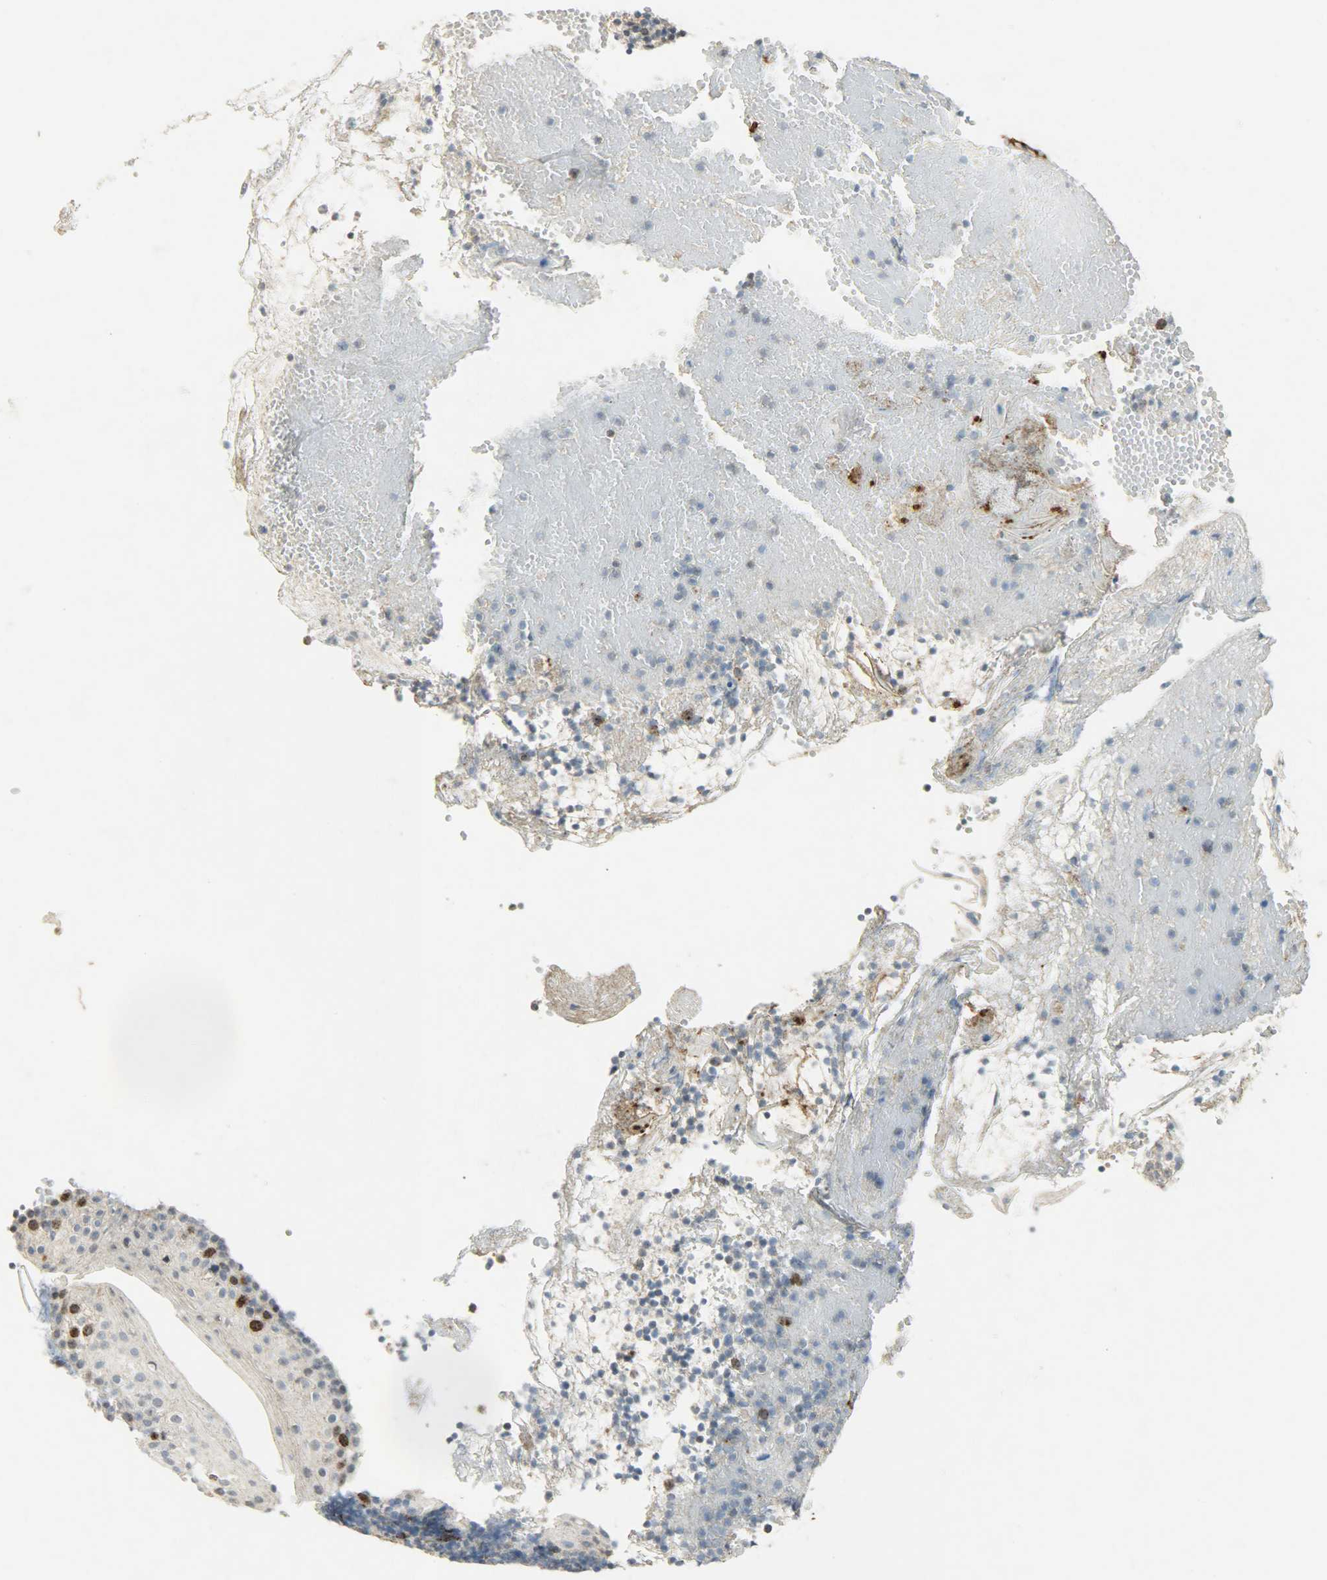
{"staining": {"intensity": "strong", "quantity": "<25%", "location": "nuclear"}, "tissue": "tonsil", "cell_type": "Non-germinal center cells", "image_type": "normal", "snomed": [{"axis": "morphology", "description": "Normal tissue, NOS"}, {"axis": "topography", "description": "Tonsil"}], "caption": "This is a histology image of immunohistochemistry (IHC) staining of normal tonsil, which shows strong expression in the nuclear of non-germinal center cells.", "gene": "AURKB", "patient": {"sex": "female", "age": 40}}